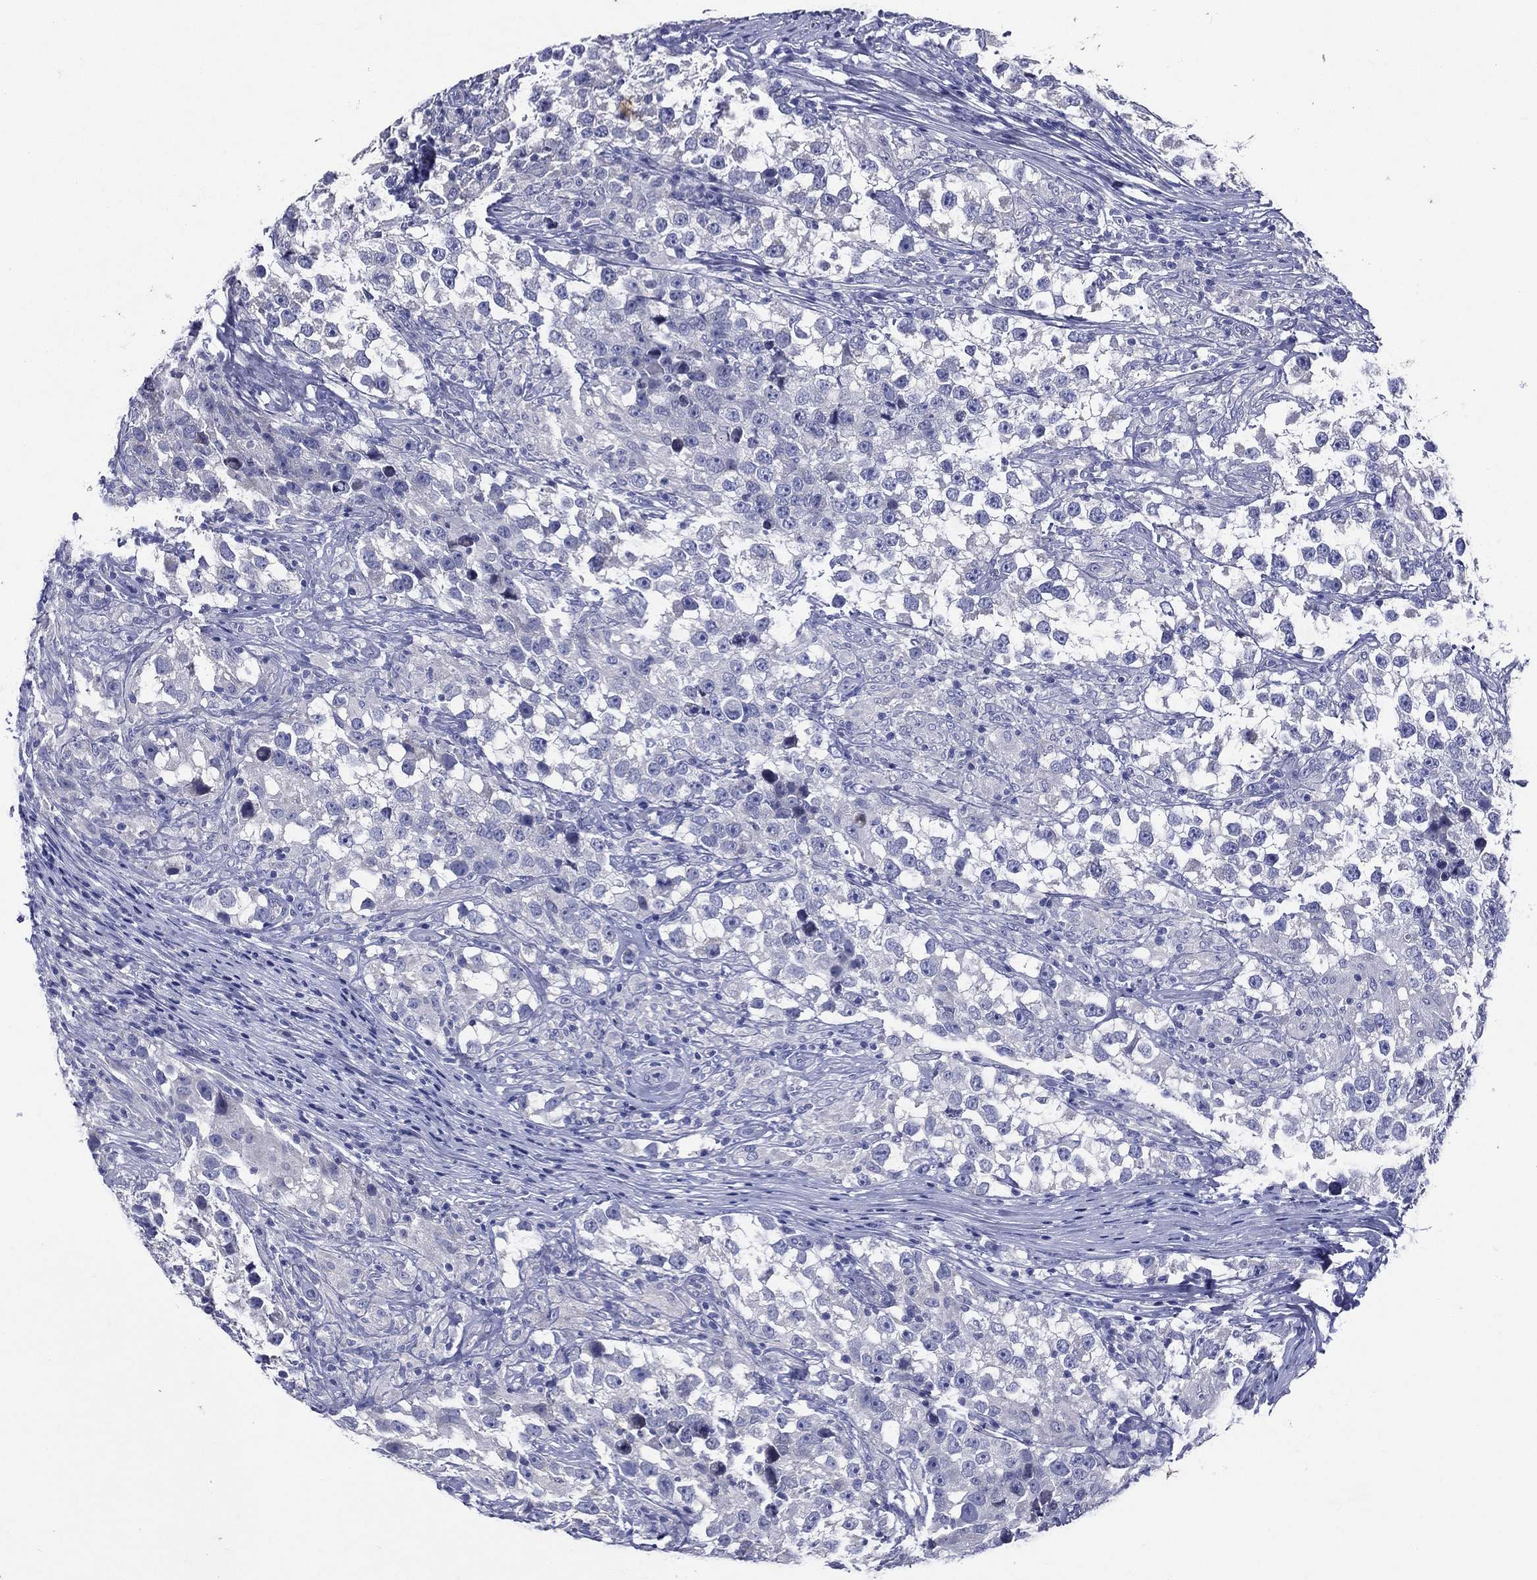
{"staining": {"intensity": "negative", "quantity": "none", "location": "none"}, "tissue": "testis cancer", "cell_type": "Tumor cells", "image_type": "cancer", "snomed": [{"axis": "morphology", "description": "Seminoma, NOS"}, {"axis": "topography", "description": "Testis"}], "caption": "An image of human seminoma (testis) is negative for staining in tumor cells.", "gene": "TGM1", "patient": {"sex": "male", "age": 46}}